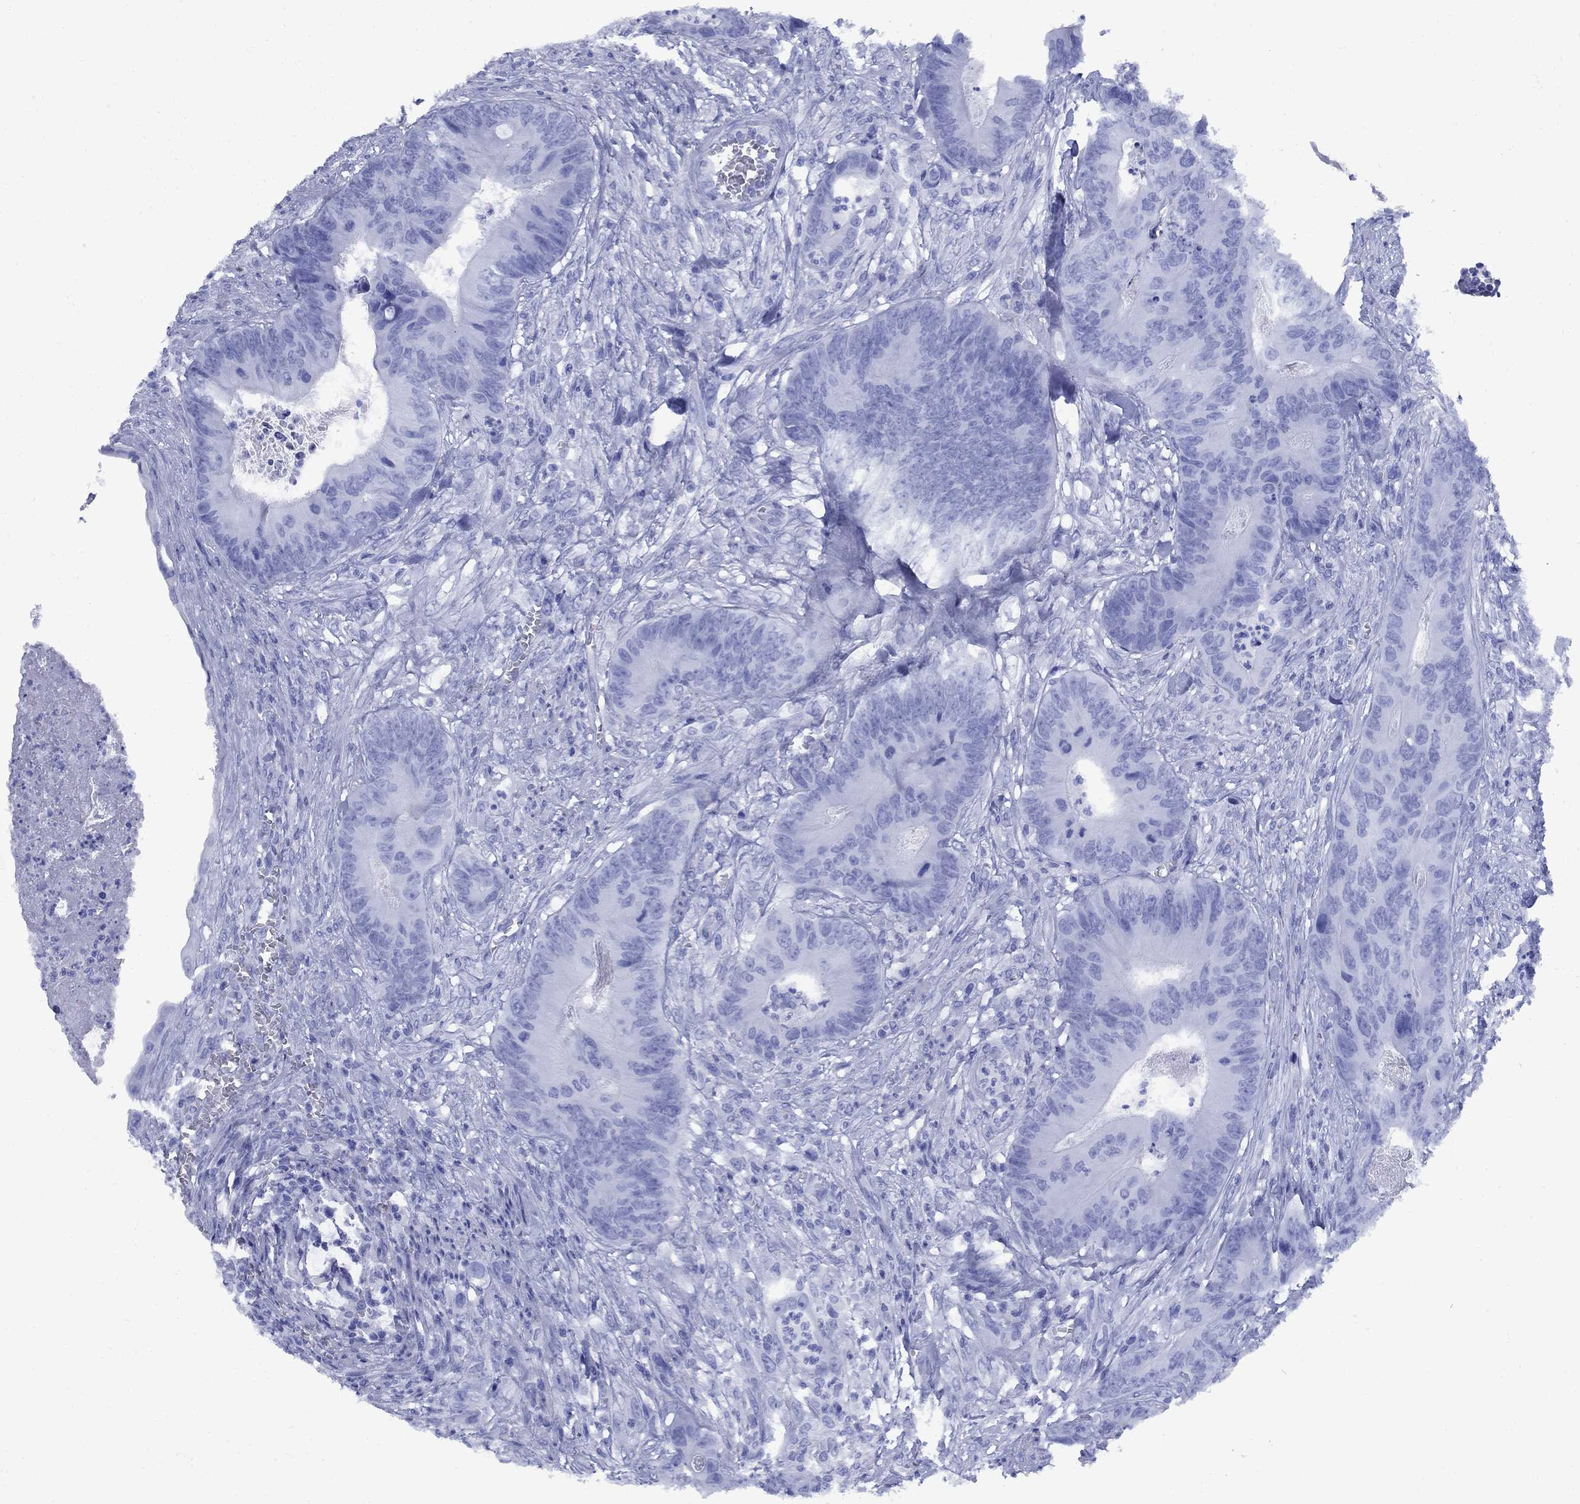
{"staining": {"intensity": "negative", "quantity": "none", "location": "none"}, "tissue": "colorectal cancer", "cell_type": "Tumor cells", "image_type": "cancer", "snomed": [{"axis": "morphology", "description": "Adenocarcinoma, NOS"}, {"axis": "topography", "description": "Colon"}], "caption": "Tumor cells show no significant protein staining in colorectal adenocarcinoma.", "gene": "SMCP", "patient": {"sex": "male", "age": 84}}